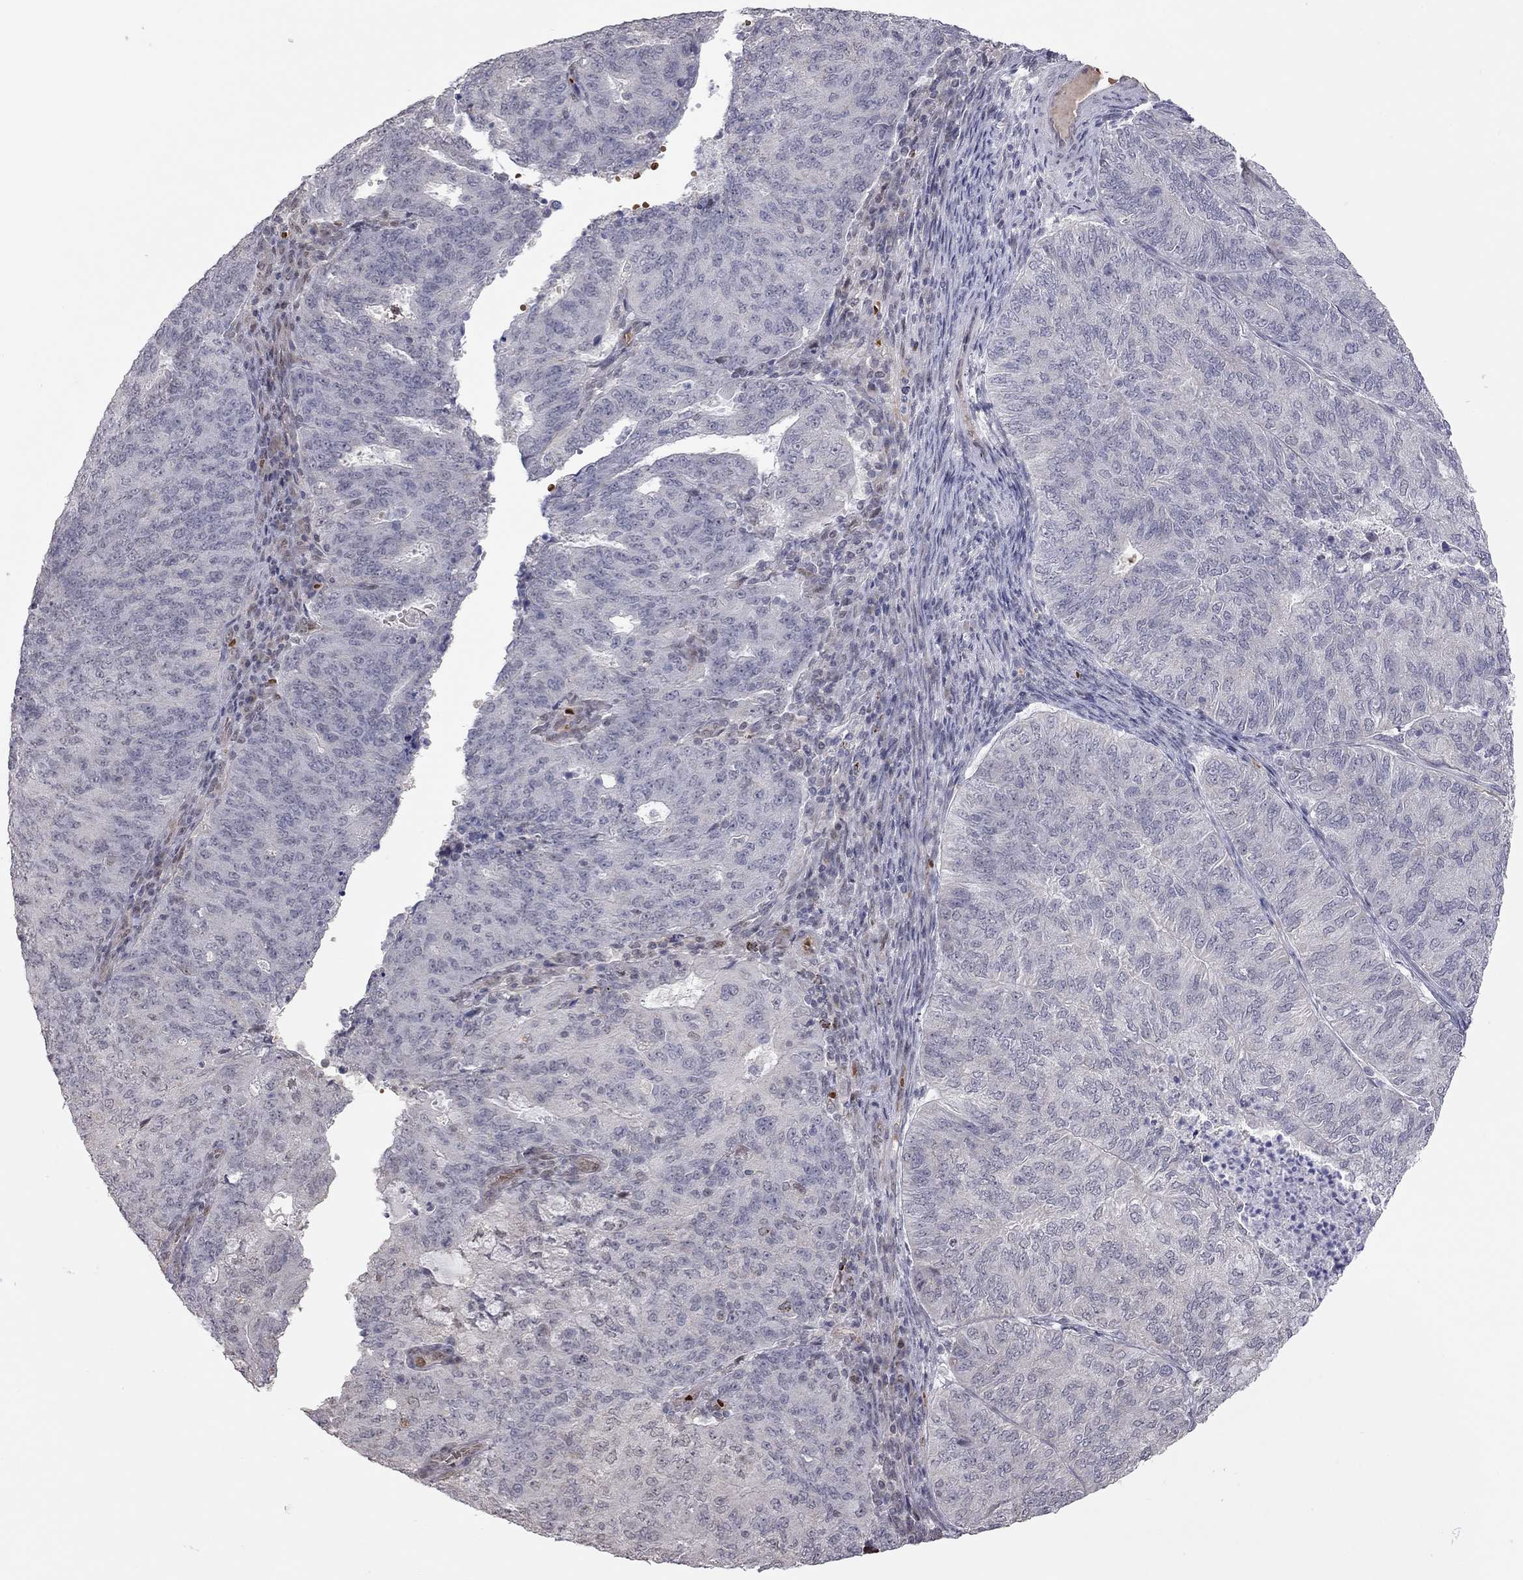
{"staining": {"intensity": "negative", "quantity": "none", "location": "none"}, "tissue": "endometrial cancer", "cell_type": "Tumor cells", "image_type": "cancer", "snomed": [{"axis": "morphology", "description": "Adenocarcinoma, NOS"}, {"axis": "topography", "description": "Endometrium"}], "caption": "IHC of human endometrial adenocarcinoma demonstrates no expression in tumor cells.", "gene": "MC3R", "patient": {"sex": "female", "age": 82}}